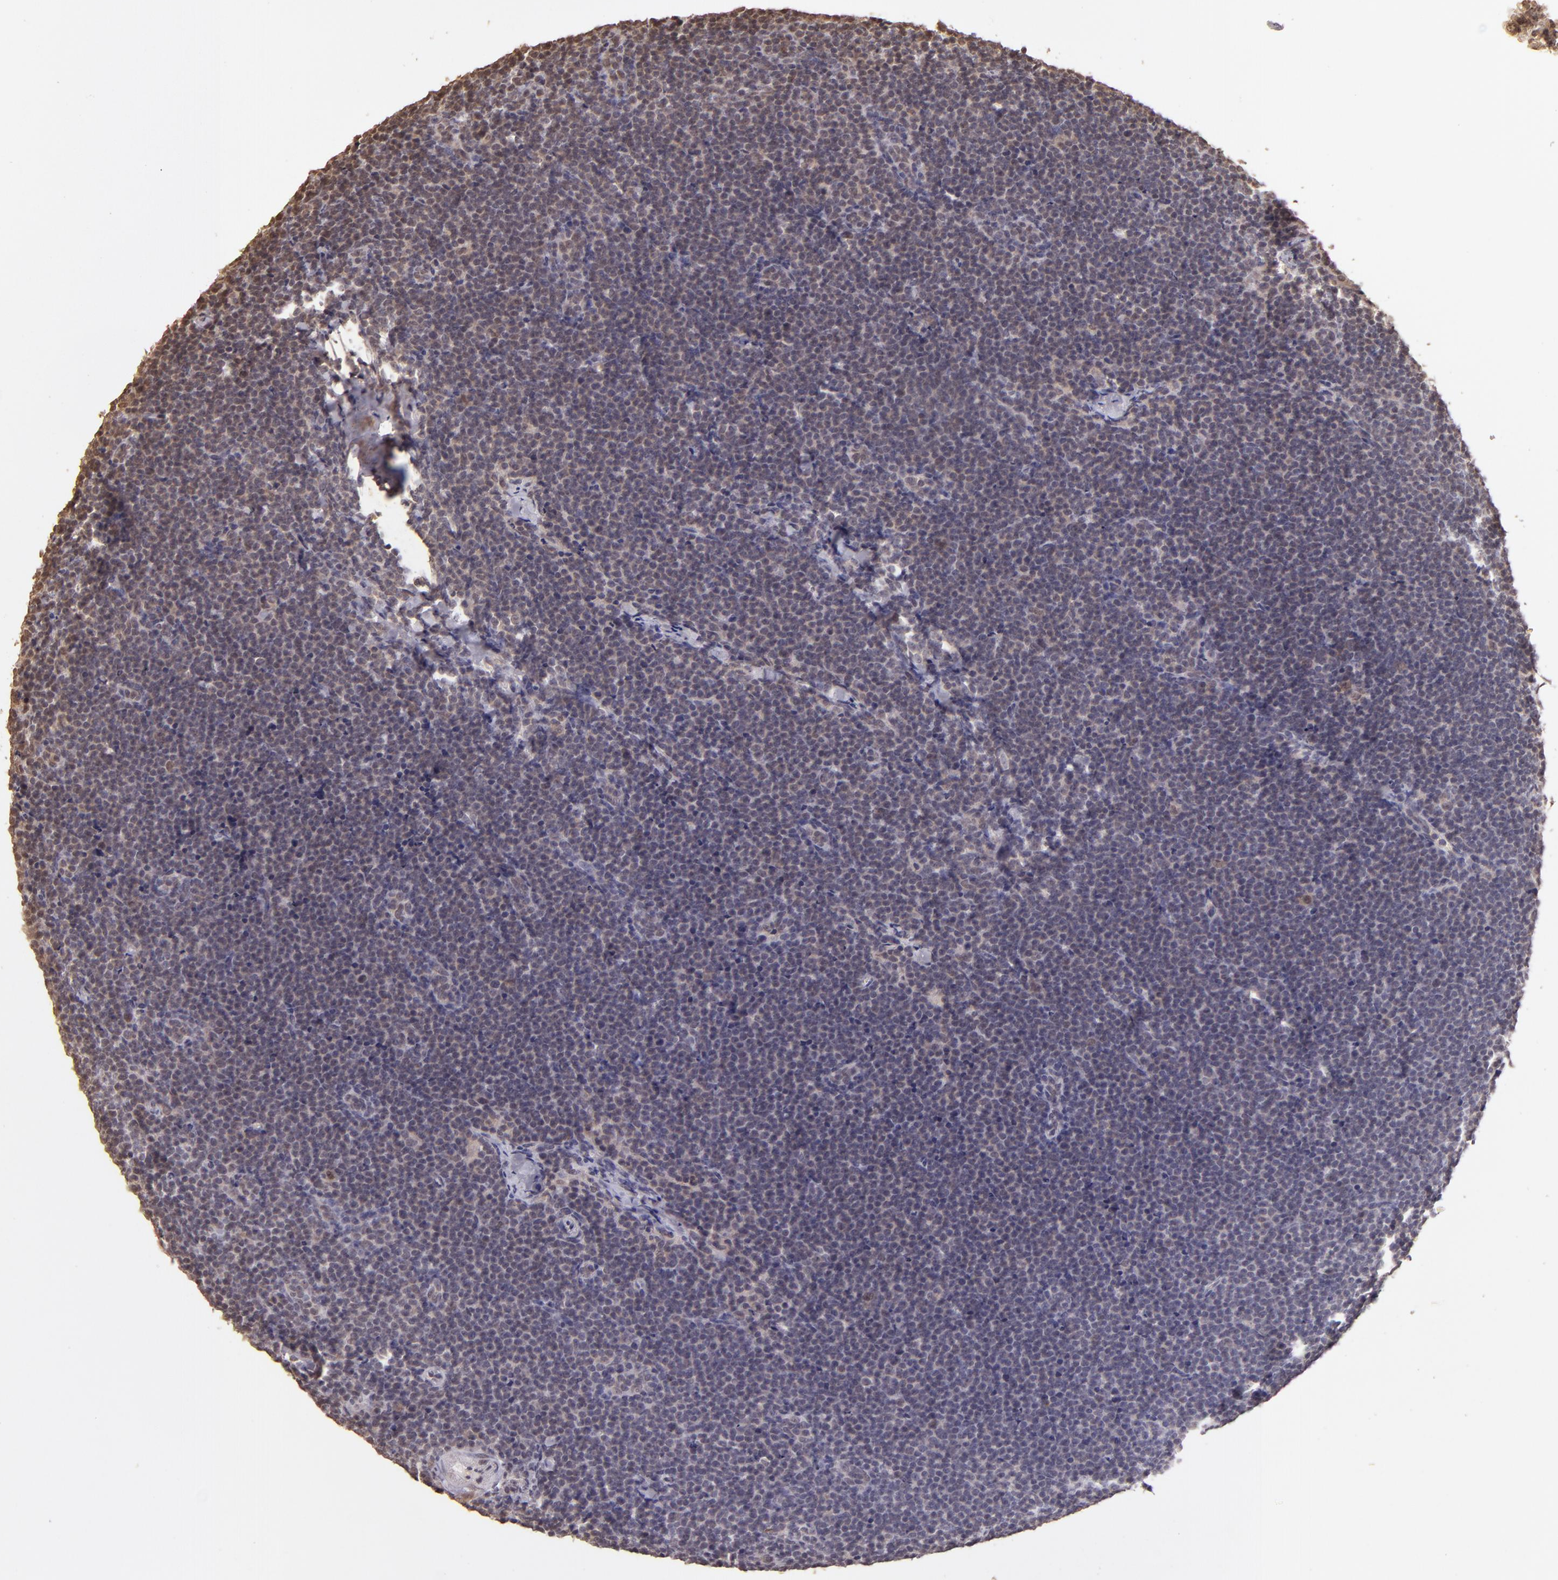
{"staining": {"intensity": "negative", "quantity": "none", "location": "none"}, "tissue": "lymphoma", "cell_type": "Tumor cells", "image_type": "cancer", "snomed": [{"axis": "morphology", "description": "Malignant lymphoma, non-Hodgkin's type, High grade"}, {"axis": "topography", "description": "Lymph node"}], "caption": "Immunohistochemical staining of human lymphoma shows no significant staining in tumor cells.", "gene": "CUL1", "patient": {"sex": "female", "age": 58}}